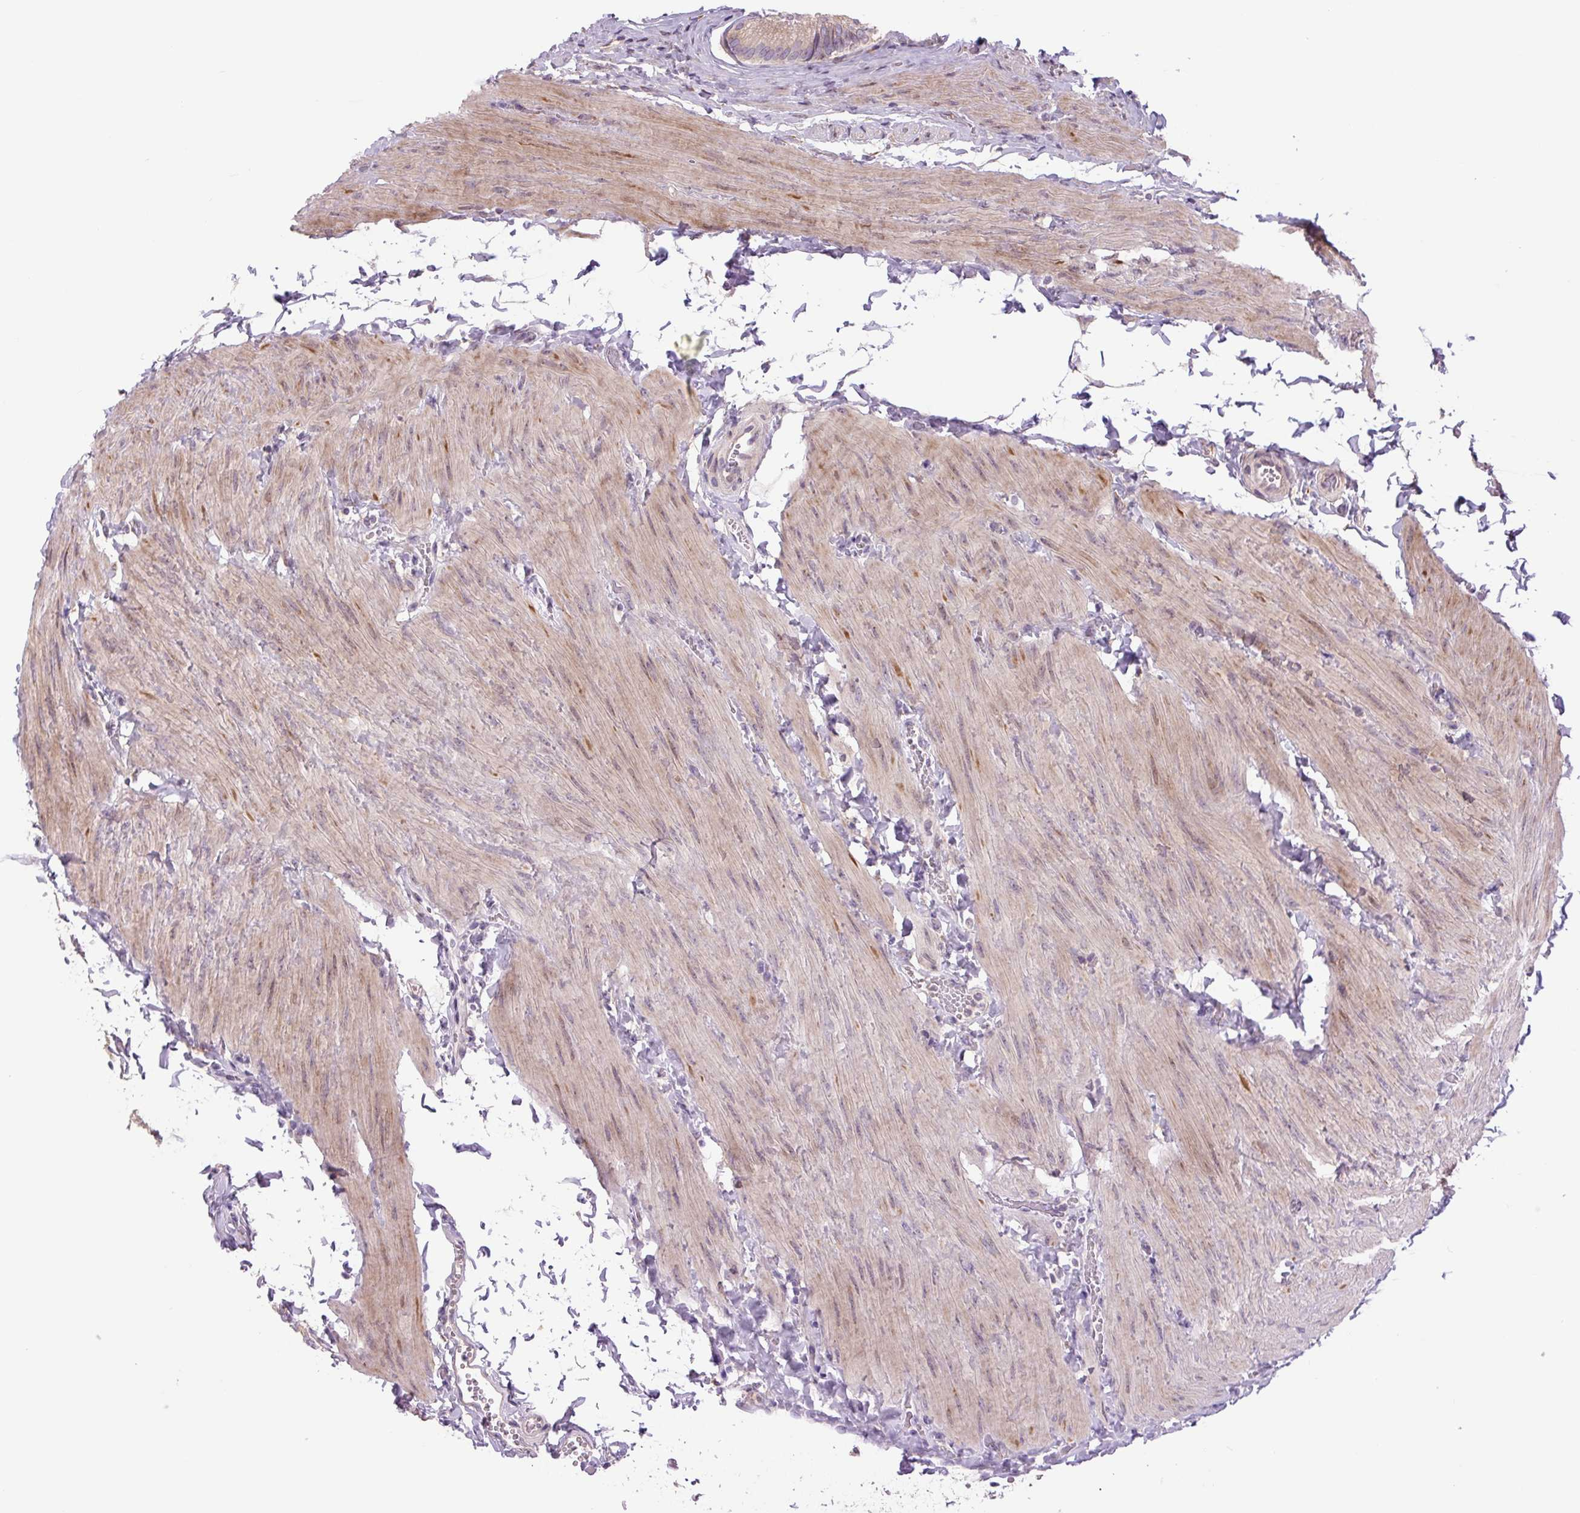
{"staining": {"intensity": "moderate", "quantity": "25%-75%", "location": "cytoplasmic/membranous,nuclear"}, "tissue": "gallbladder", "cell_type": "Glandular cells", "image_type": "normal", "snomed": [{"axis": "morphology", "description": "Normal tissue, NOS"}, {"axis": "topography", "description": "Gallbladder"}, {"axis": "topography", "description": "Peripheral nerve tissue"}], "caption": "Brown immunohistochemical staining in normal gallbladder demonstrates moderate cytoplasmic/membranous,nuclear staining in approximately 25%-75% of glandular cells.", "gene": "PLA2G4A", "patient": {"sex": "male", "age": 17}}